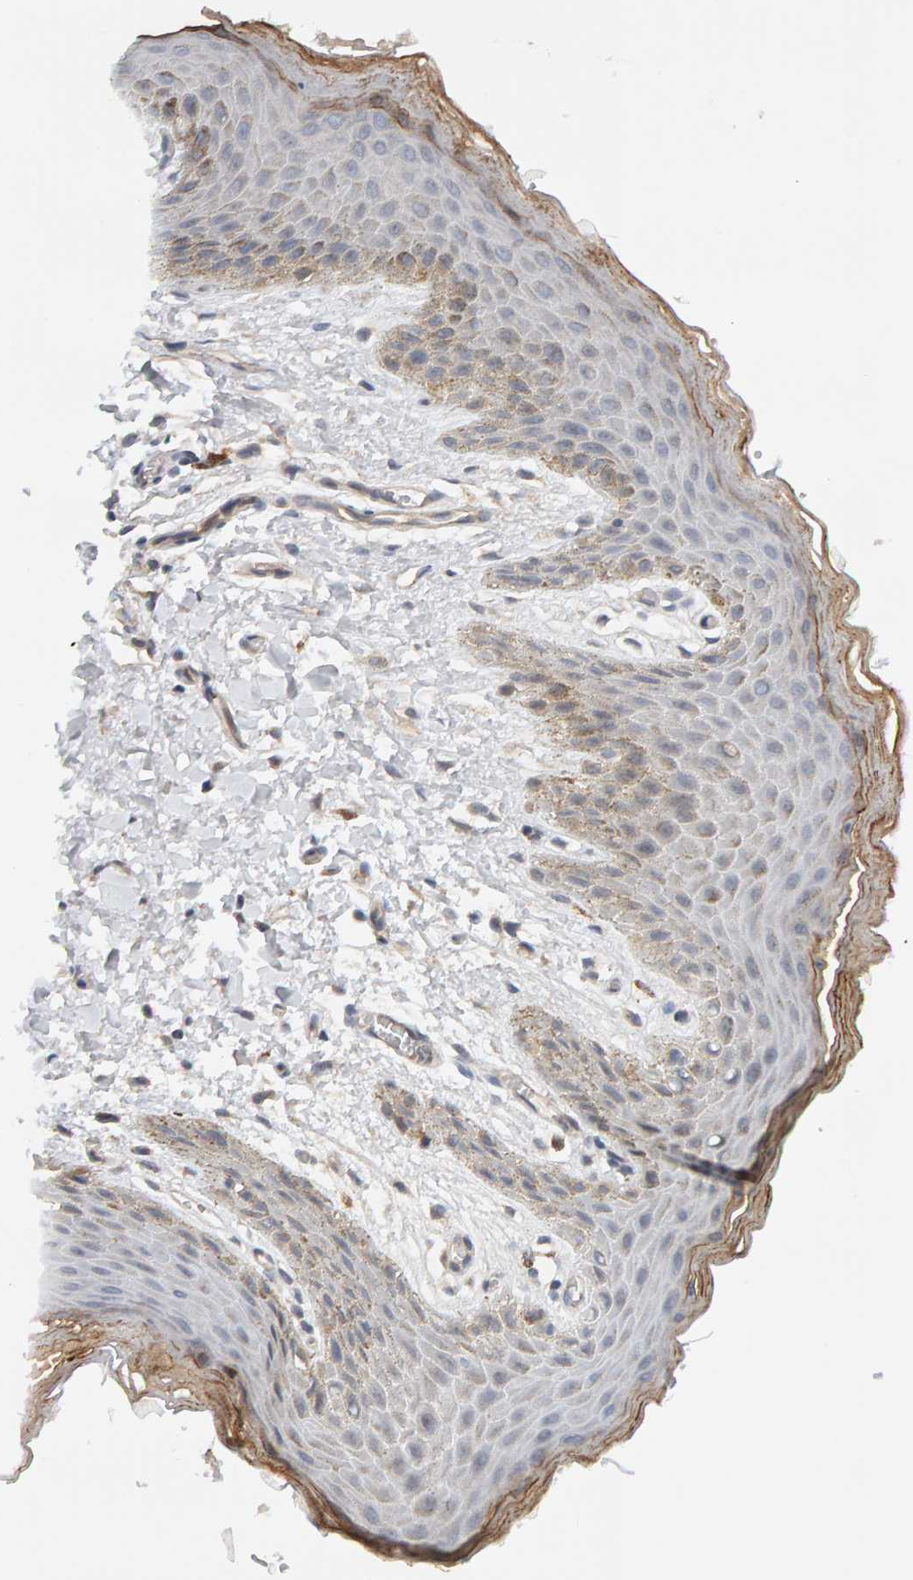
{"staining": {"intensity": "negative", "quantity": "none", "location": "none"}, "tissue": "skin", "cell_type": "Epidermal cells", "image_type": "normal", "snomed": [{"axis": "morphology", "description": "Normal tissue, NOS"}, {"axis": "topography", "description": "Anal"}, {"axis": "topography", "description": "Peripheral nerve tissue"}], "caption": "Immunohistochemistry (IHC) of benign skin exhibits no expression in epidermal cells. The staining is performed using DAB brown chromogen with nuclei counter-stained in using hematoxylin.", "gene": "PPP1R16A", "patient": {"sex": "male", "age": 44}}